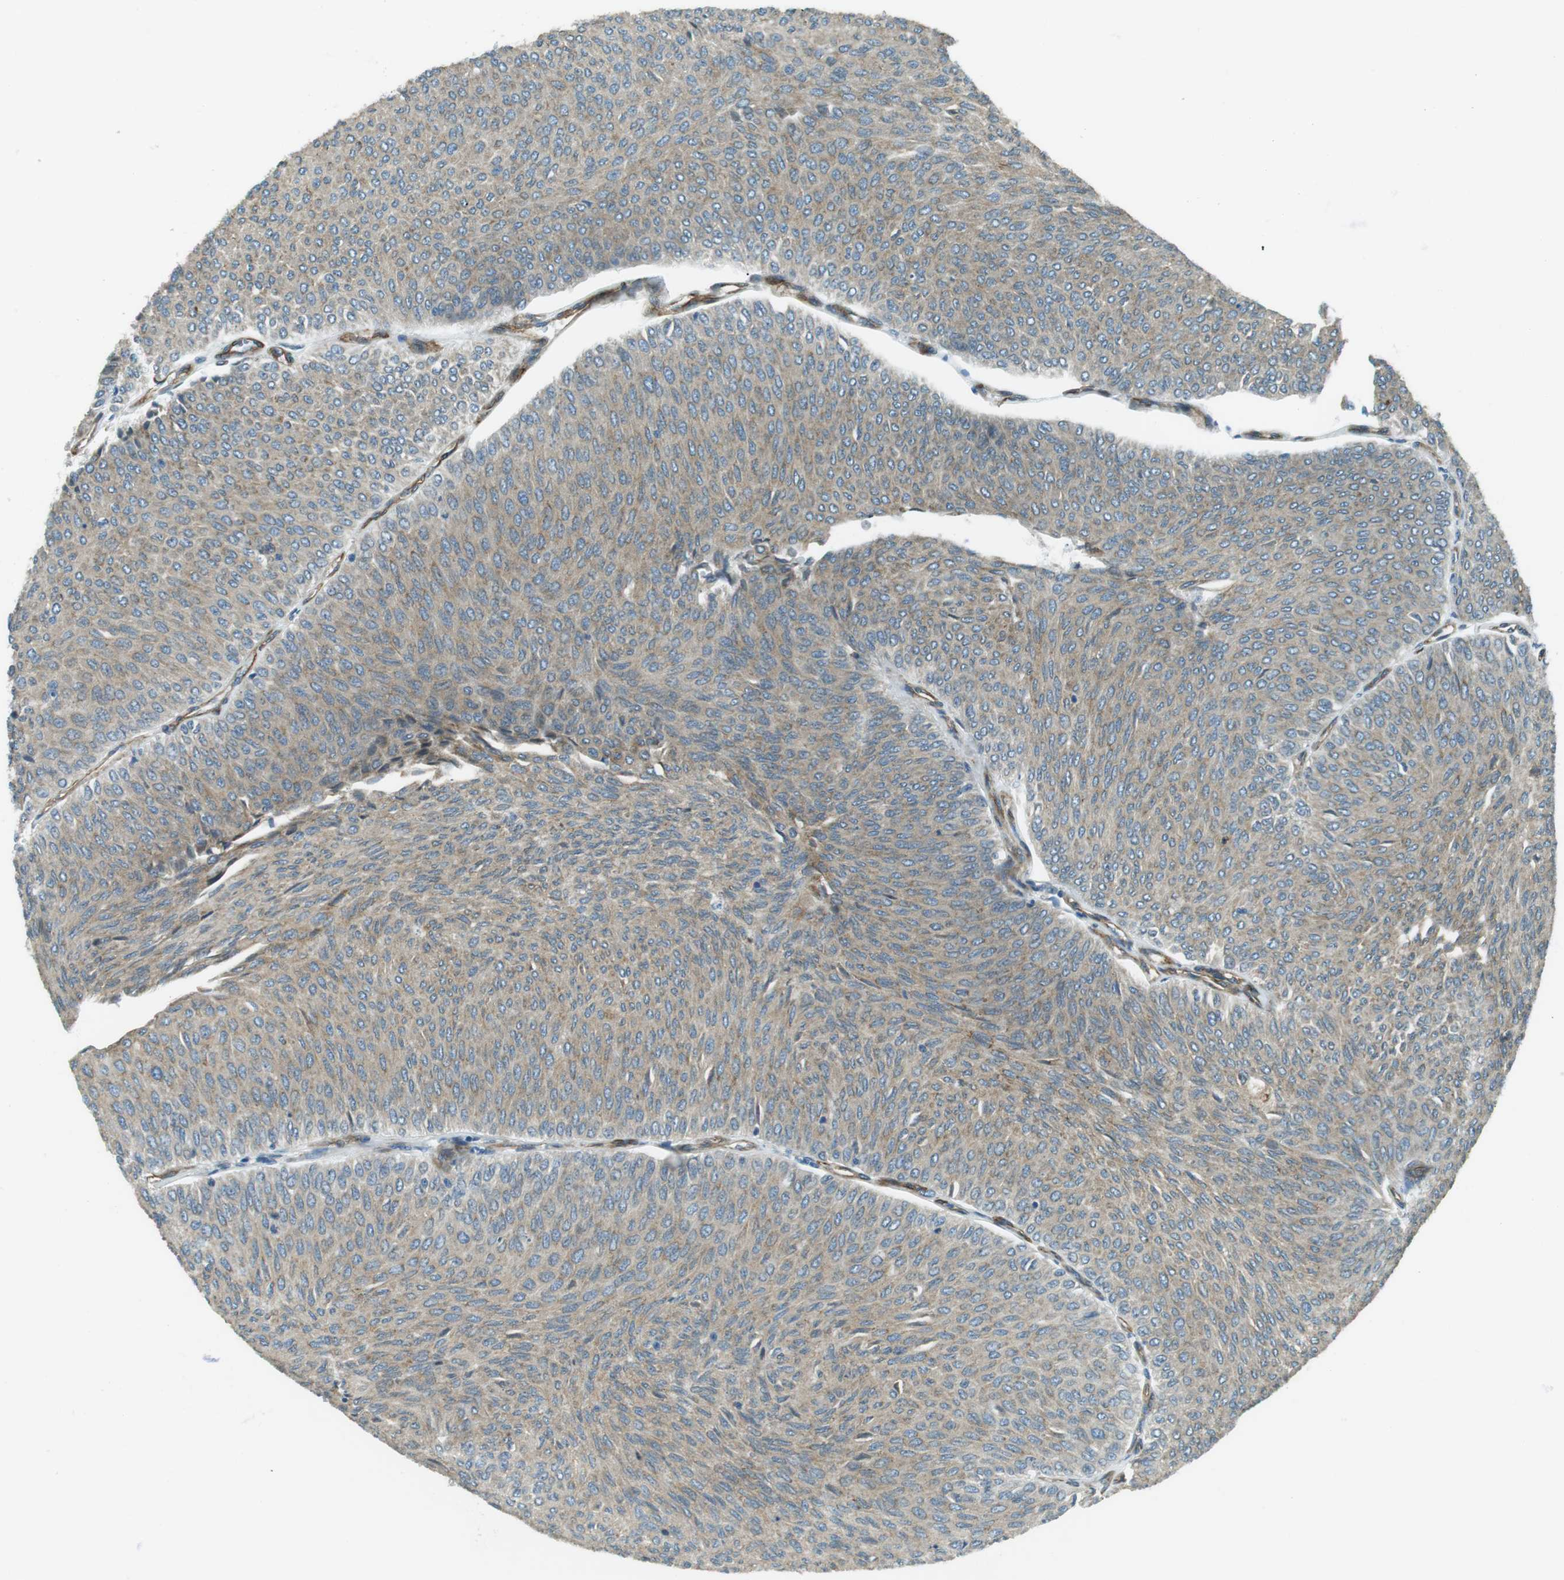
{"staining": {"intensity": "weak", "quantity": ">75%", "location": "cytoplasmic/membranous"}, "tissue": "urothelial cancer", "cell_type": "Tumor cells", "image_type": "cancer", "snomed": [{"axis": "morphology", "description": "Urothelial carcinoma, Low grade"}, {"axis": "topography", "description": "Urinary bladder"}], "caption": "Protein expression analysis of urothelial cancer demonstrates weak cytoplasmic/membranous positivity in approximately >75% of tumor cells. The staining was performed using DAB, with brown indicating positive protein expression. Nuclei are stained blue with hematoxylin.", "gene": "ODR4", "patient": {"sex": "male", "age": 78}}